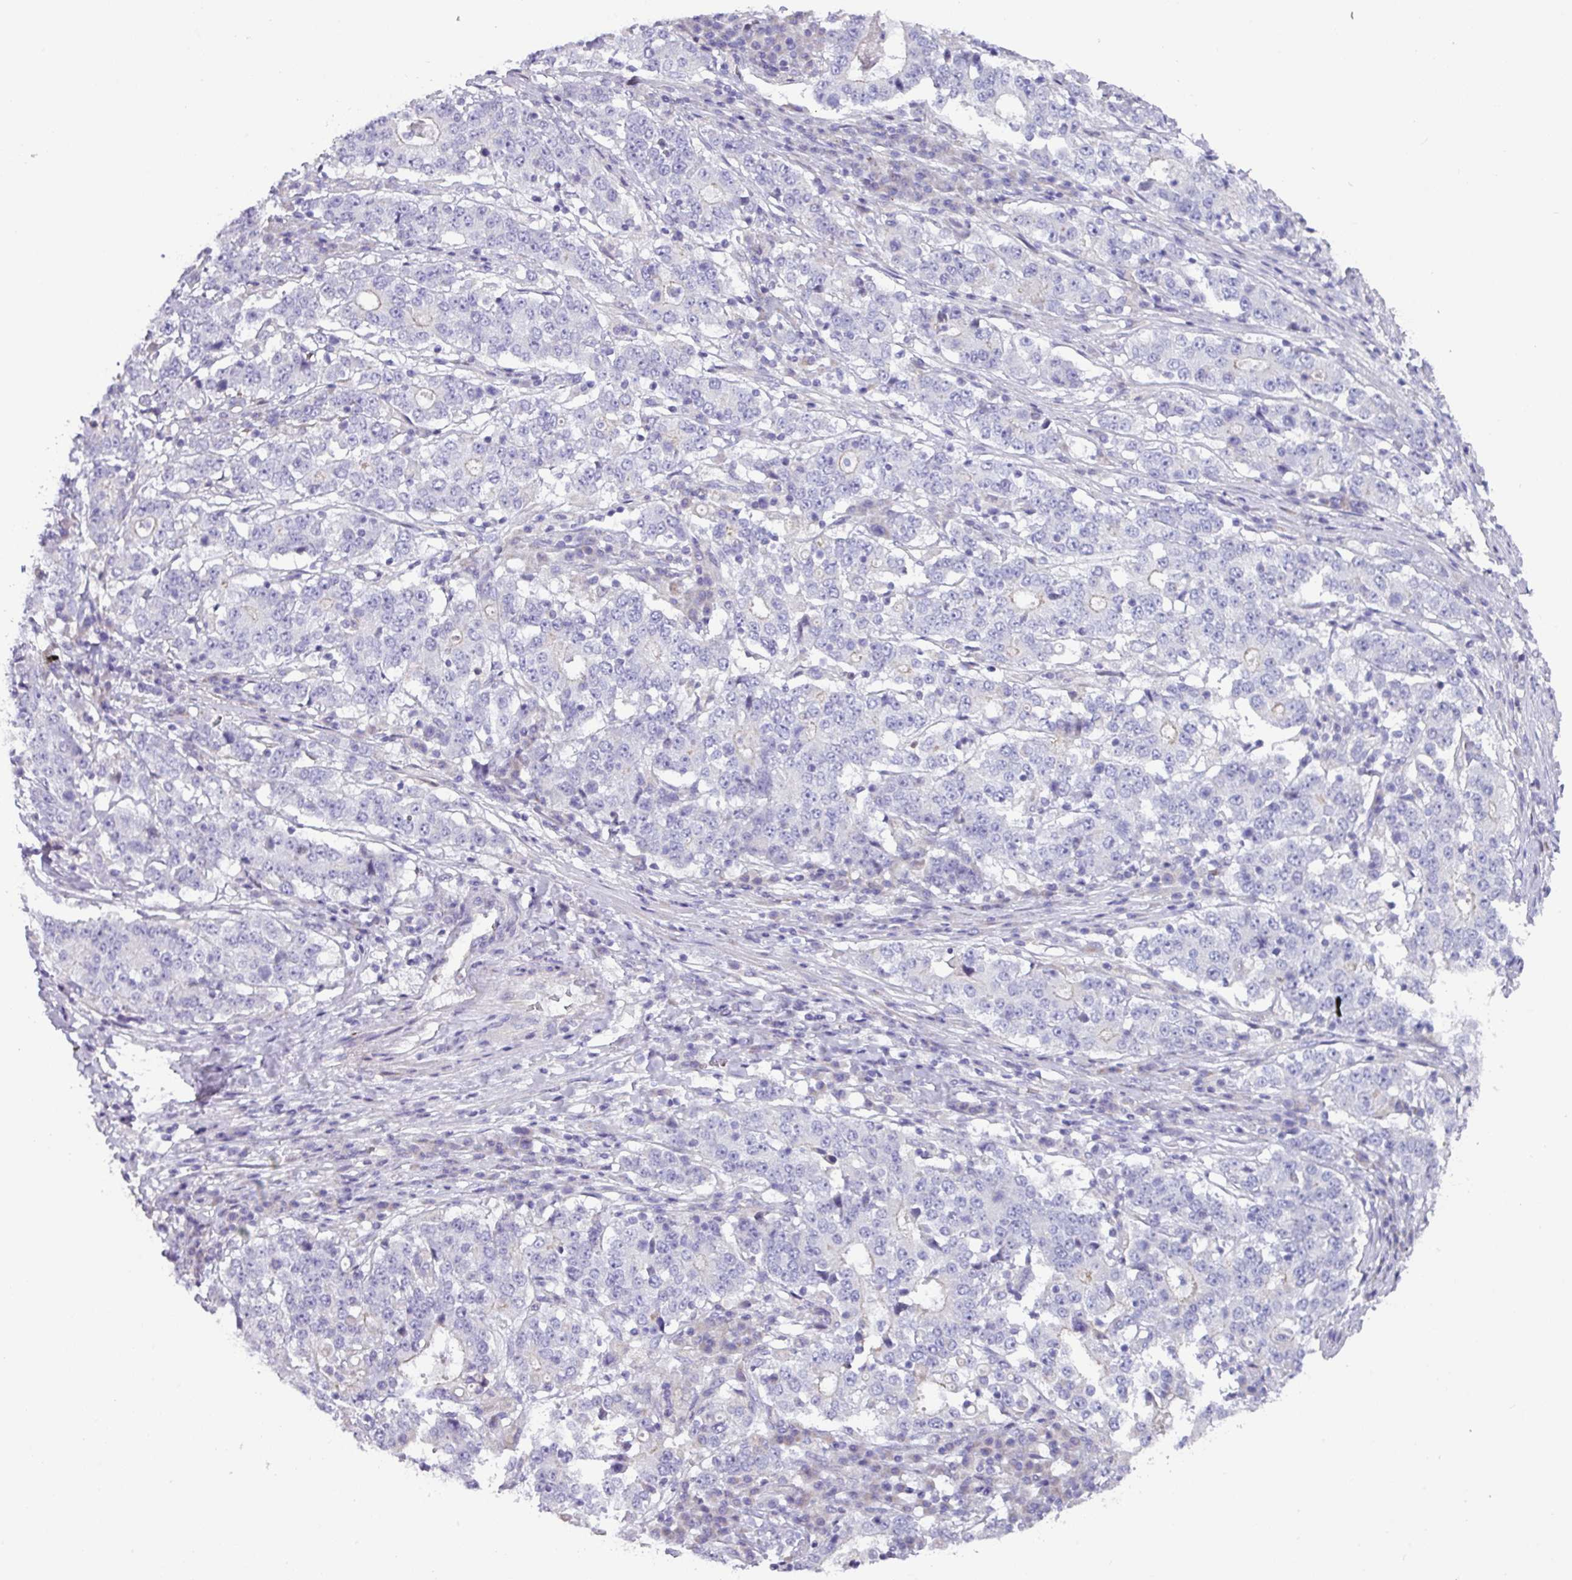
{"staining": {"intensity": "negative", "quantity": "none", "location": "none"}, "tissue": "stomach cancer", "cell_type": "Tumor cells", "image_type": "cancer", "snomed": [{"axis": "morphology", "description": "Adenocarcinoma, NOS"}, {"axis": "topography", "description": "Stomach"}], "caption": "Micrograph shows no protein expression in tumor cells of stomach cancer (adenocarcinoma) tissue.", "gene": "RGS16", "patient": {"sex": "male", "age": 59}}